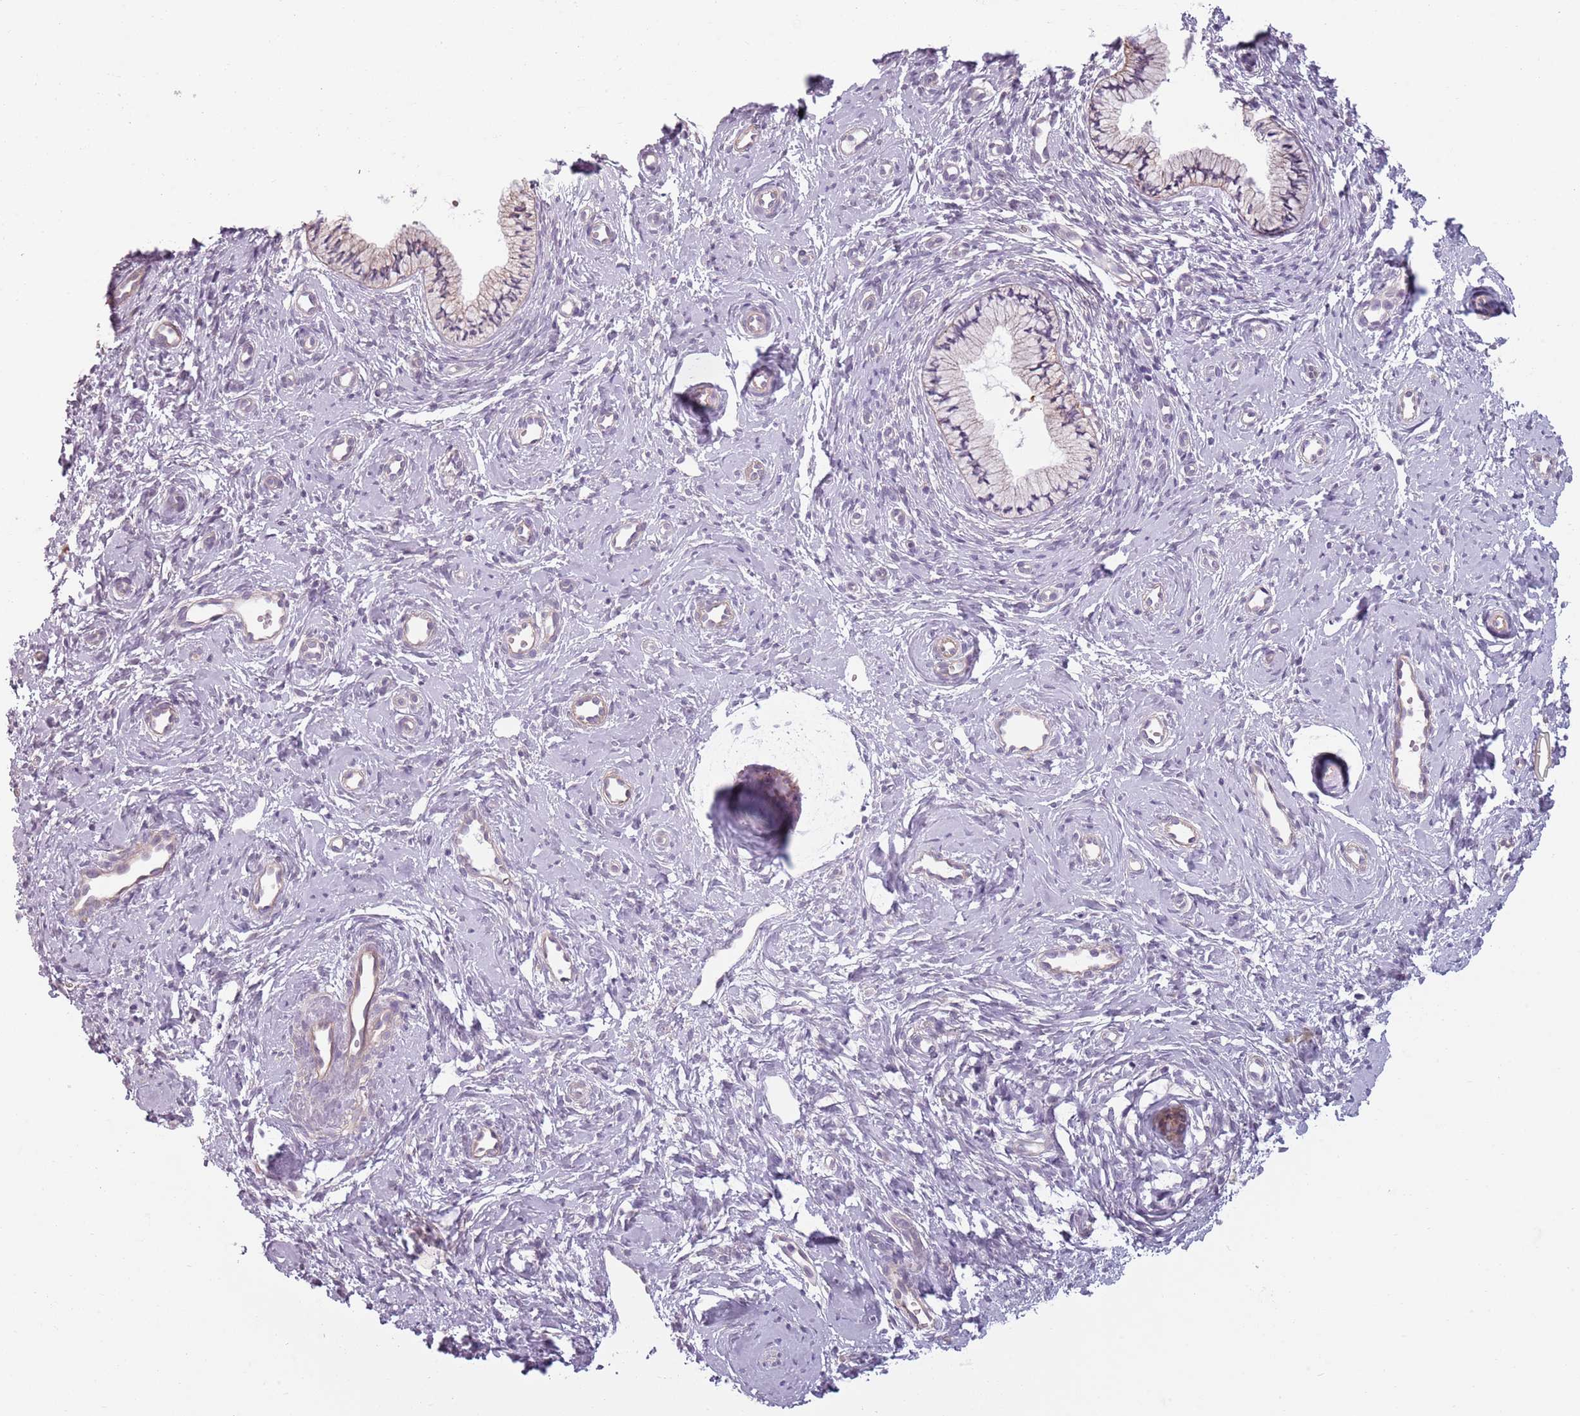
{"staining": {"intensity": "weak", "quantity": "25%-75%", "location": "cytoplasmic/membranous"}, "tissue": "cervix", "cell_type": "Glandular cells", "image_type": "normal", "snomed": [{"axis": "morphology", "description": "Normal tissue, NOS"}, {"axis": "topography", "description": "Cervix"}], "caption": "This histopathology image reveals benign cervix stained with immunohistochemistry to label a protein in brown. The cytoplasmic/membranous of glandular cells show weak positivity for the protein. Nuclei are counter-stained blue.", "gene": "TLCD2", "patient": {"sex": "female", "age": 57}}